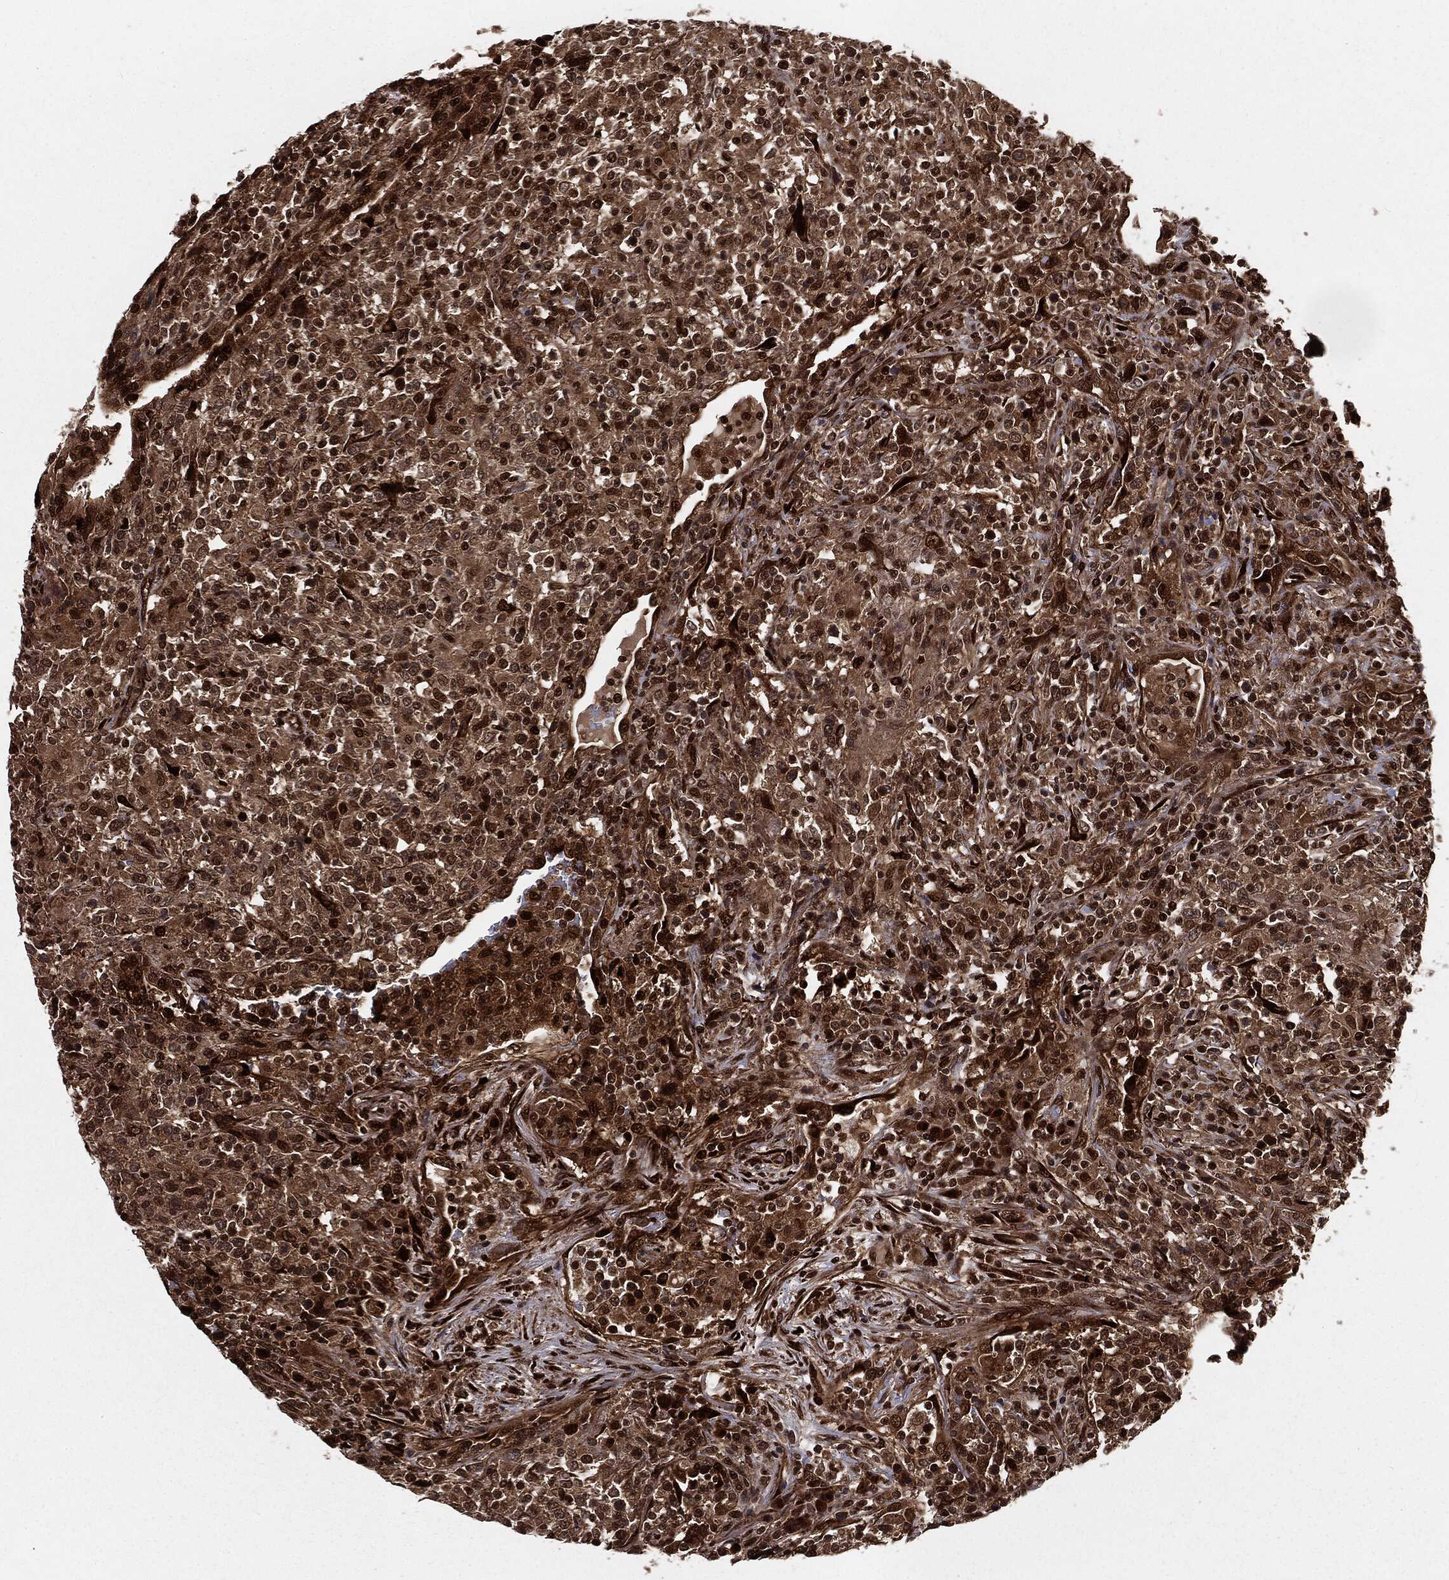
{"staining": {"intensity": "strong", "quantity": ">75%", "location": "cytoplasmic/membranous,nuclear"}, "tissue": "lymphoma", "cell_type": "Tumor cells", "image_type": "cancer", "snomed": [{"axis": "morphology", "description": "Malignant lymphoma, non-Hodgkin's type, High grade"}, {"axis": "topography", "description": "Lung"}], "caption": "IHC of high-grade malignant lymphoma, non-Hodgkin's type exhibits high levels of strong cytoplasmic/membranous and nuclear positivity in approximately >75% of tumor cells.", "gene": "RANBP9", "patient": {"sex": "male", "age": 79}}